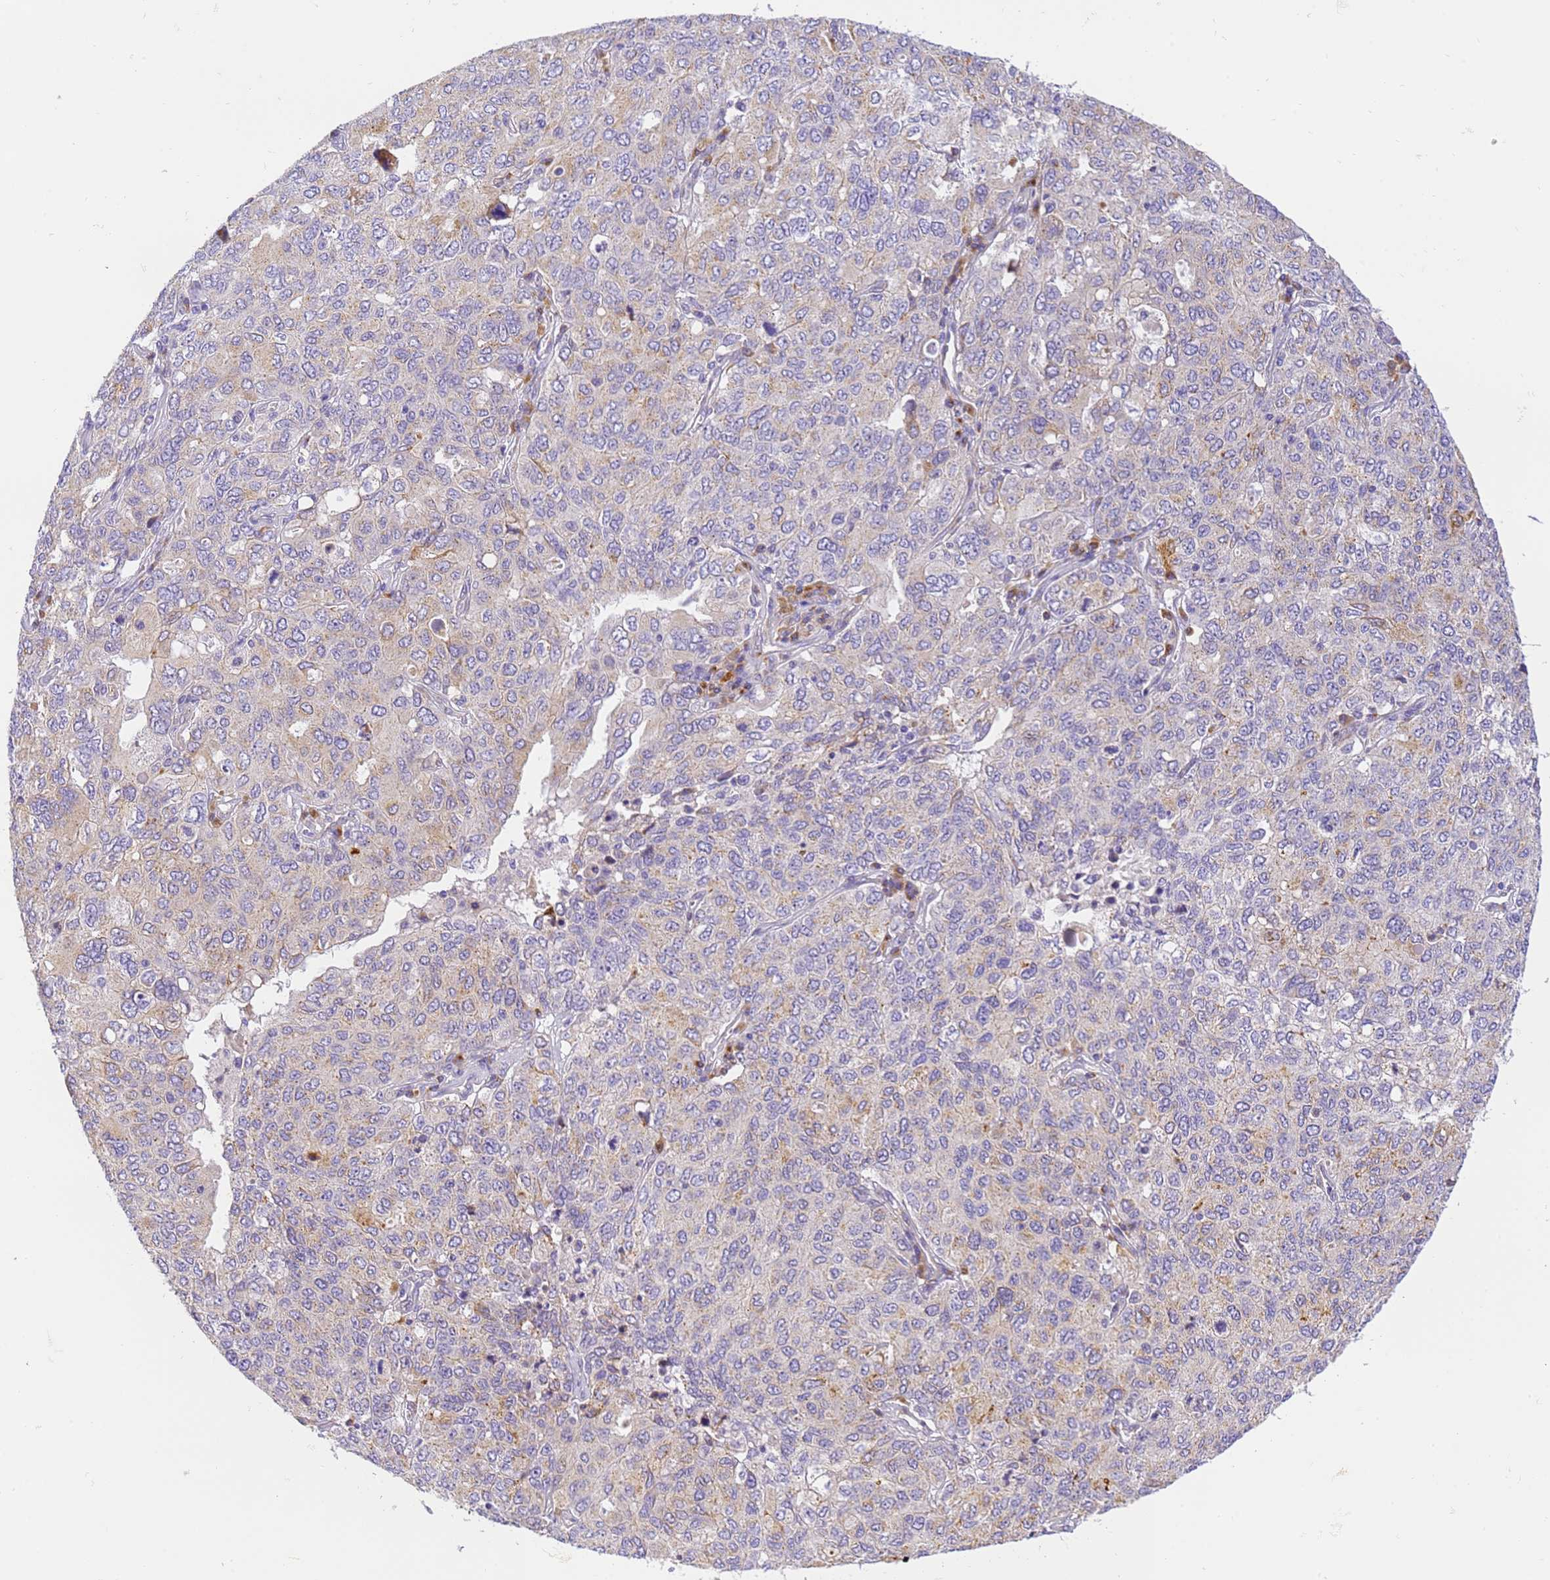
{"staining": {"intensity": "weak", "quantity": "25%-75%", "location": "cytoplasmic/membranous"}, "tissue": "ovarian cancer", "cell_type": "Tumor cells", "image_type": "cancer", "snomed": [{"axis": "morphology", "description": "Carcinoma, endometroid"}, {"axis": "topography", "description": "Ovary"}], "caption": "This is an image of IHC staining of ovarian cancer (endometroid carcinoma), which shows weak staining in the cytoplasmic/membranous of tumor cells.", "gene": "RHBDD3", "patient": {"sex": "female", "age": 62}}